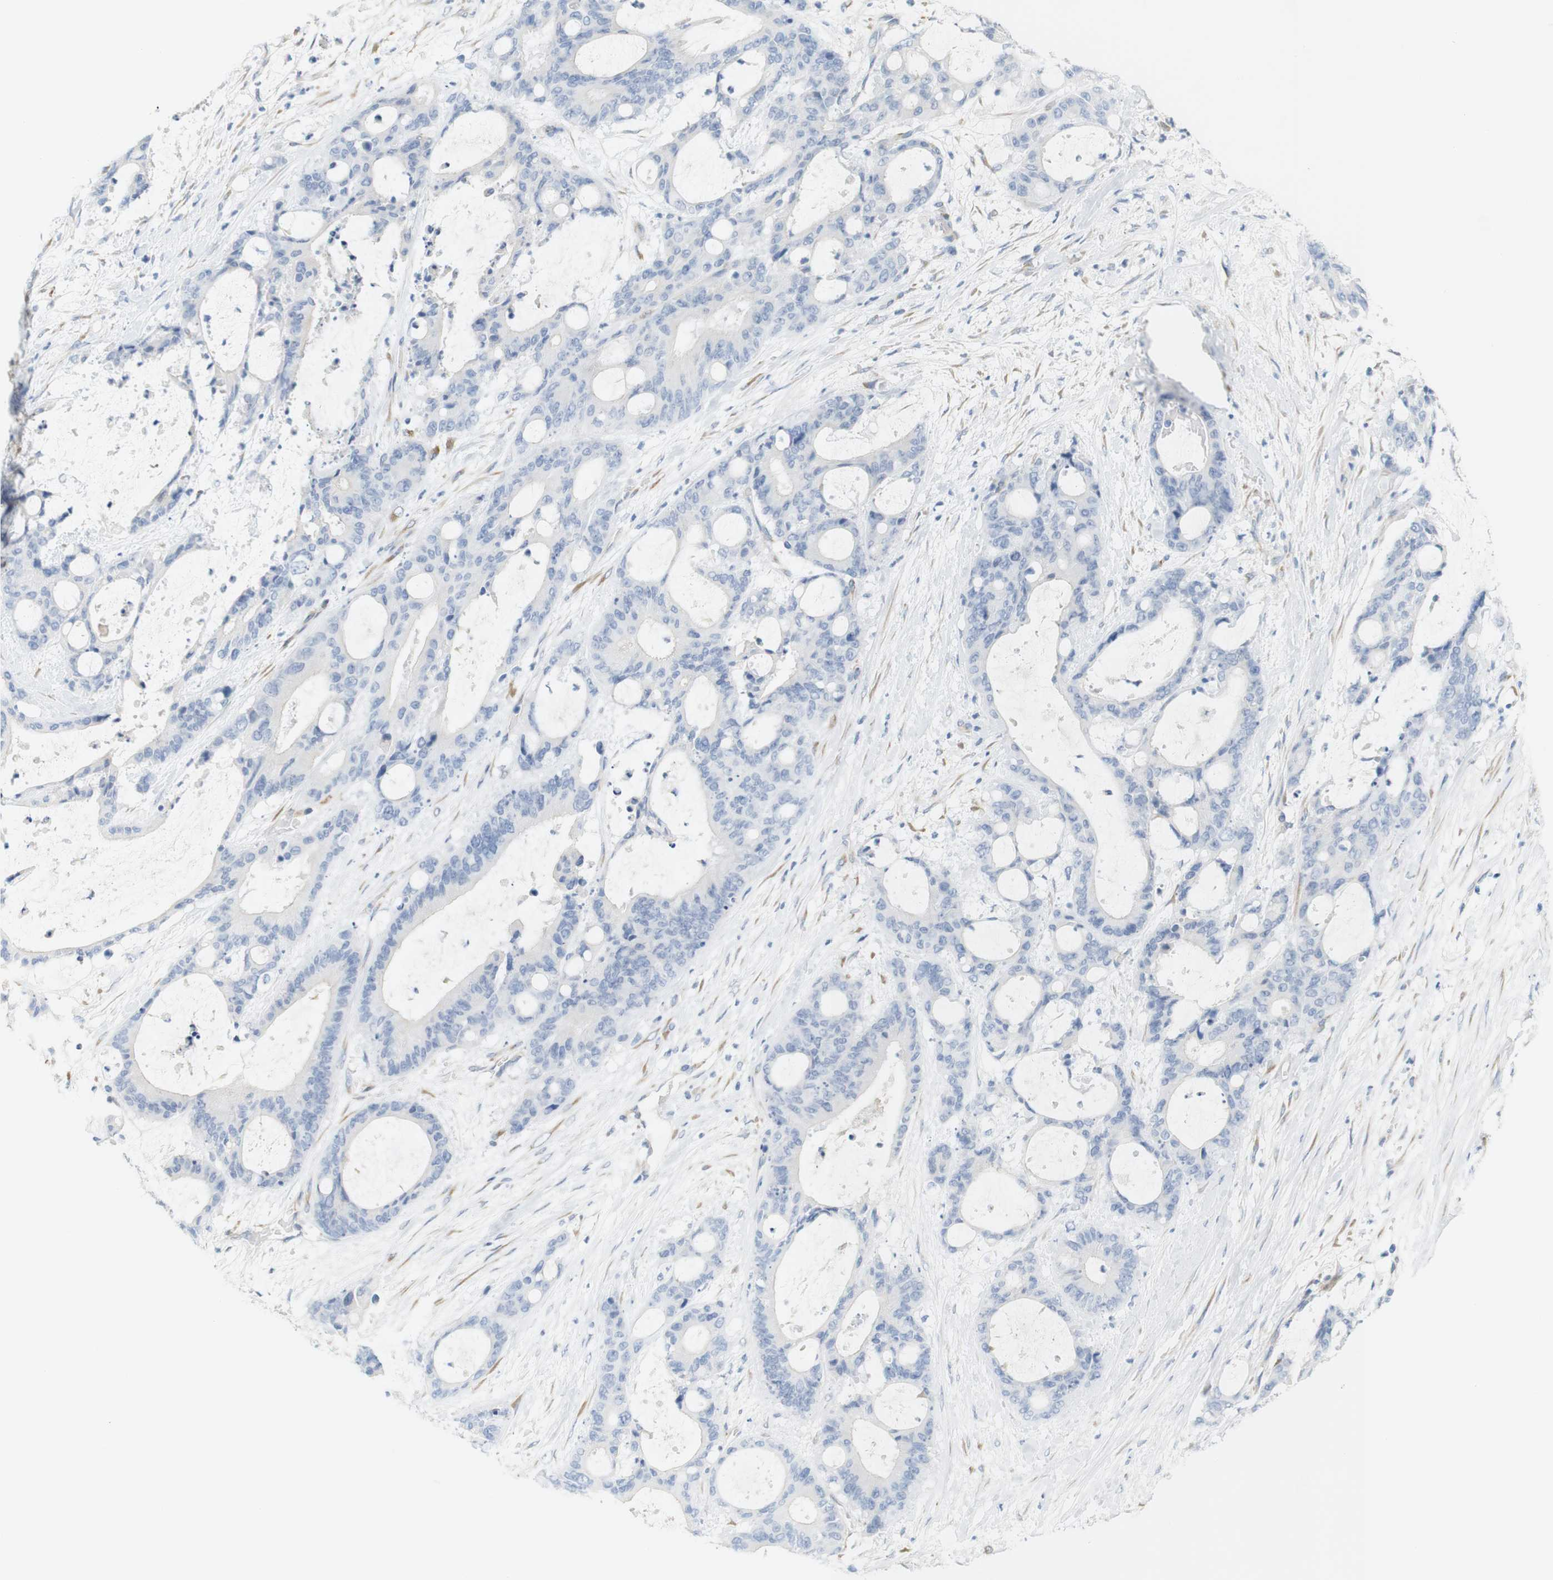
{"staining": {"intensity": "negative", "quantity": "none", "location": "none"}, "tissue": "liver cancer", "cell_type": "Tumor cells", "image_type": "cancer", "snomed": [{"axis": "morphology", "description": "Cholangiocarcinoma"}, {"axis": "topography", "description": "Liver"}], "caption": "Tumor cells show no significant protein staining in liver cancer. (DAB immunohistochemistry with hematoxylin counter stain).", "gene": "RGS9", "patient": {"sex": "female", "age": 73}}